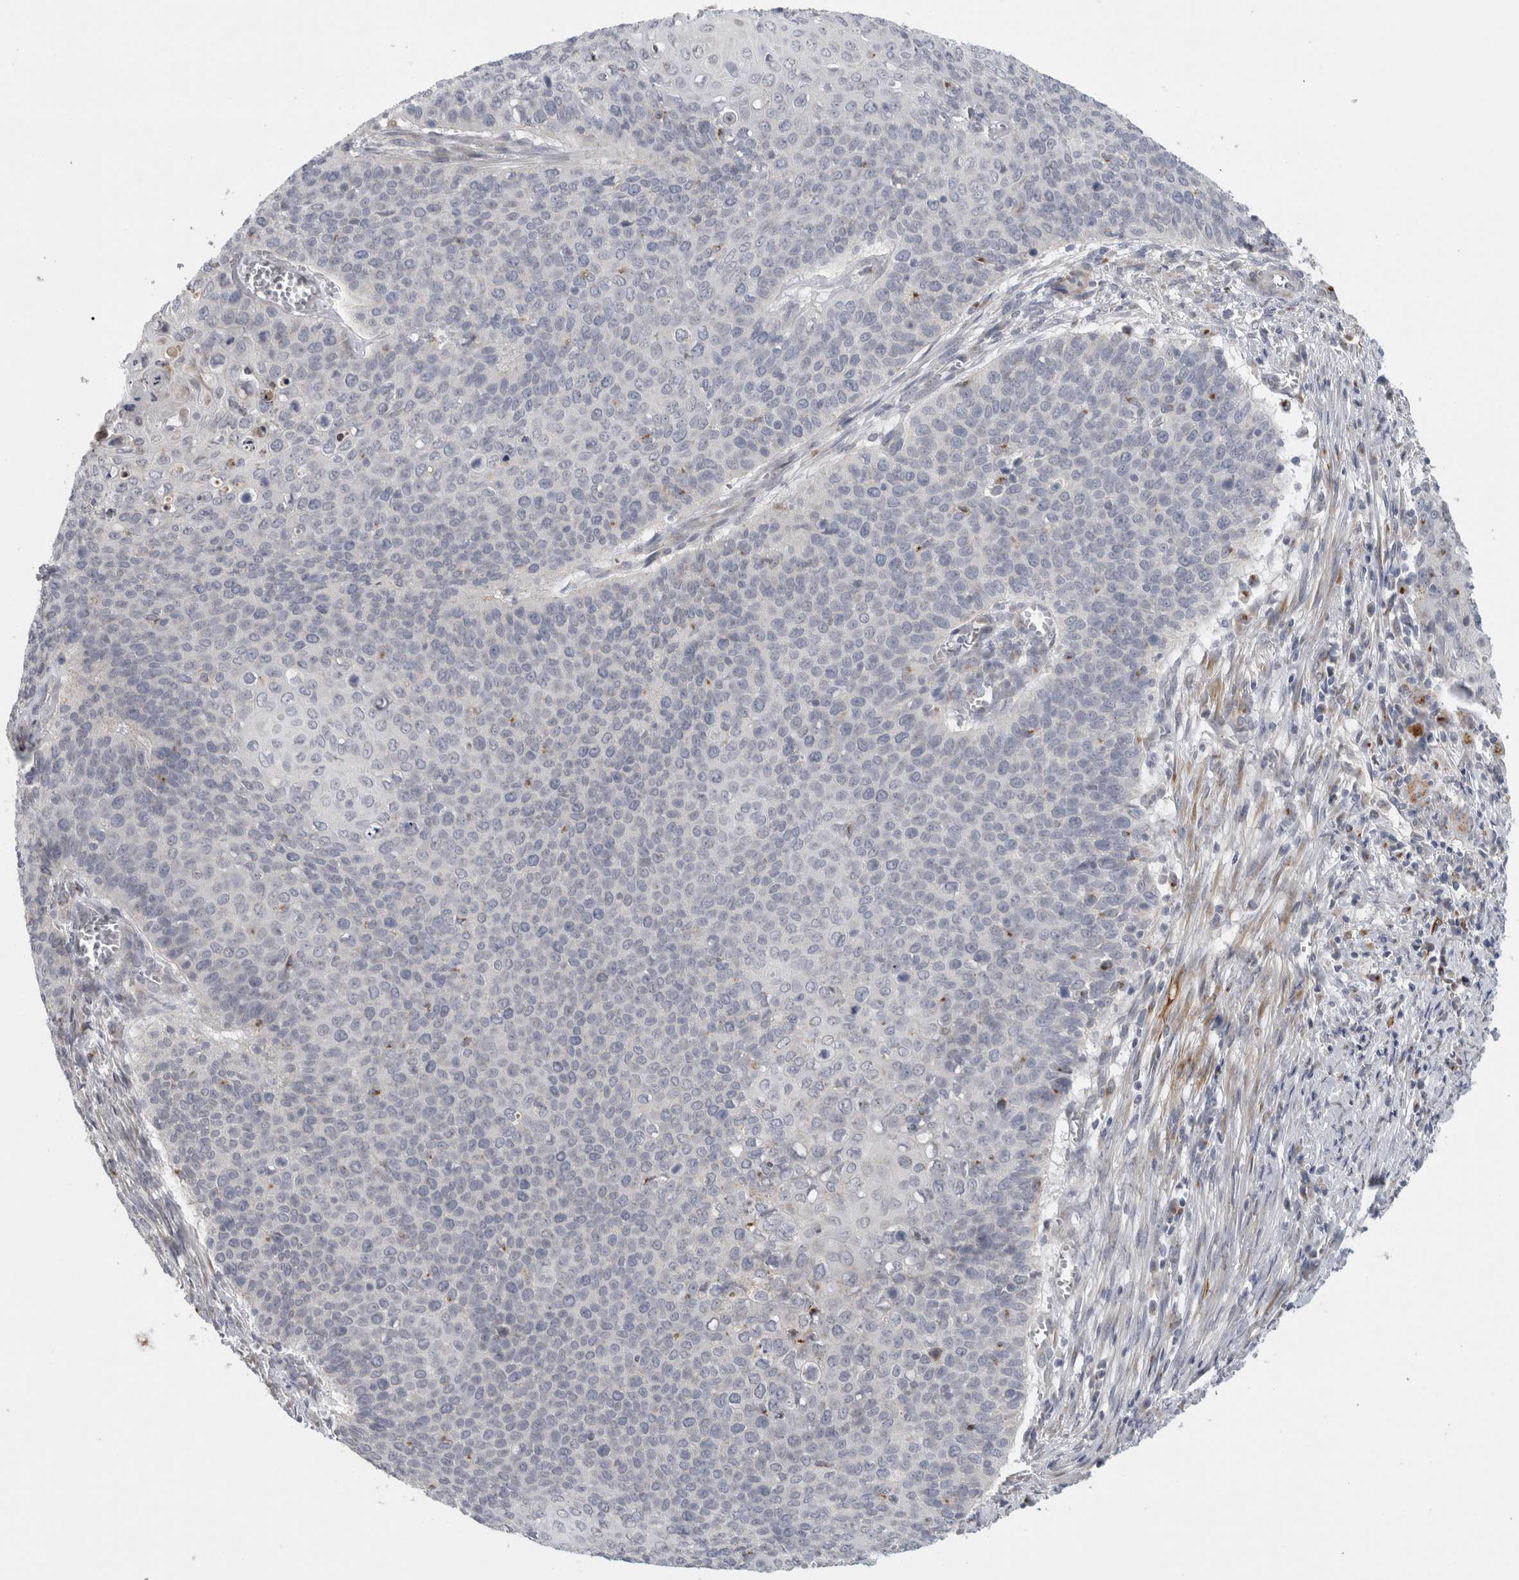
{"staining": {"intensity": "negative", "quantity": "none", "location": "none"}, "tissue": "cervical cancer", "cell_type": "Tumor cells", "image_type": "cancer", "snomed": [{"axis": "morphology", "description": "Squamous cell carcinoma, NOS"}, {"axis": "topography", "description": "Cervix"}], "caption": "An IHC micrograph of cervical cancer (squamous cell carcinoma) is shown. There is no staining in tumor cells of cervical cancer (squamous cell carcinoma).", "gene": "MGAT1", "patient": {"sex": "female", "age": 39}}